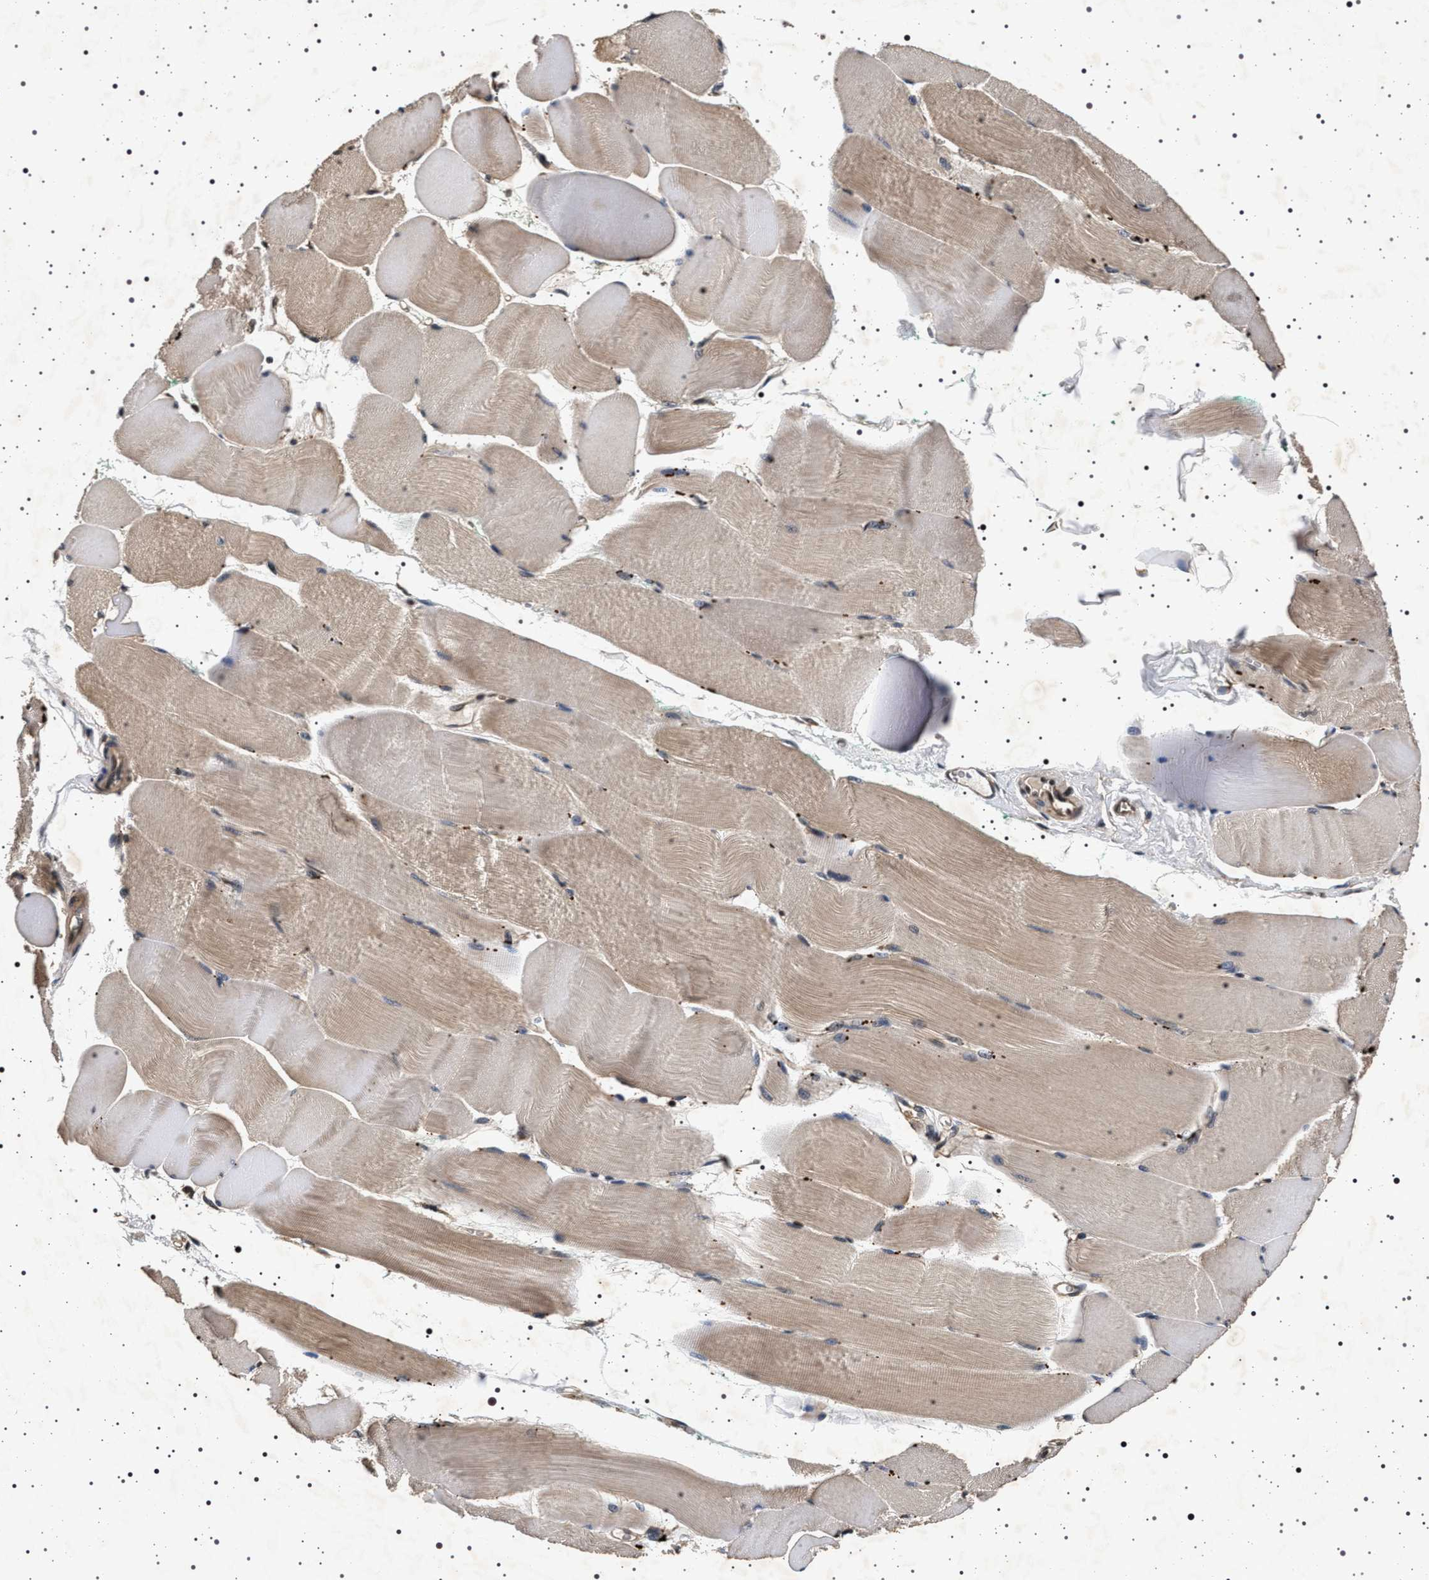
{"staining": {"intensity": "weak", "quantity": ">75%", "location": "cytoplasmic/membranous"}, "tissue": "skeletal muscle", "cell_type": "Myocytes", "image_type": "normal", "snomed": [{"axis": "morphology", "description": "Normal tissue, NOS"}, {"axis": "morphology", "description": "Squamous cell carcinoma, NOS"}, {"axis": "topography", "description": "Skeletal muscle"}], "caption": "A high-resolution micrograph shows immunohistochemistry staining of normal skeletal muscle, which demonstrates weak cytoplasmic/membranous staining in about >75% of myocytes. The protein of interest is stained brown, and the nuclei are stained in blue (DAB IHC with brightfield microscopy, high magnification).", "gene": "CDKN1B", "patient": {"sex": "male", "age": 51}}